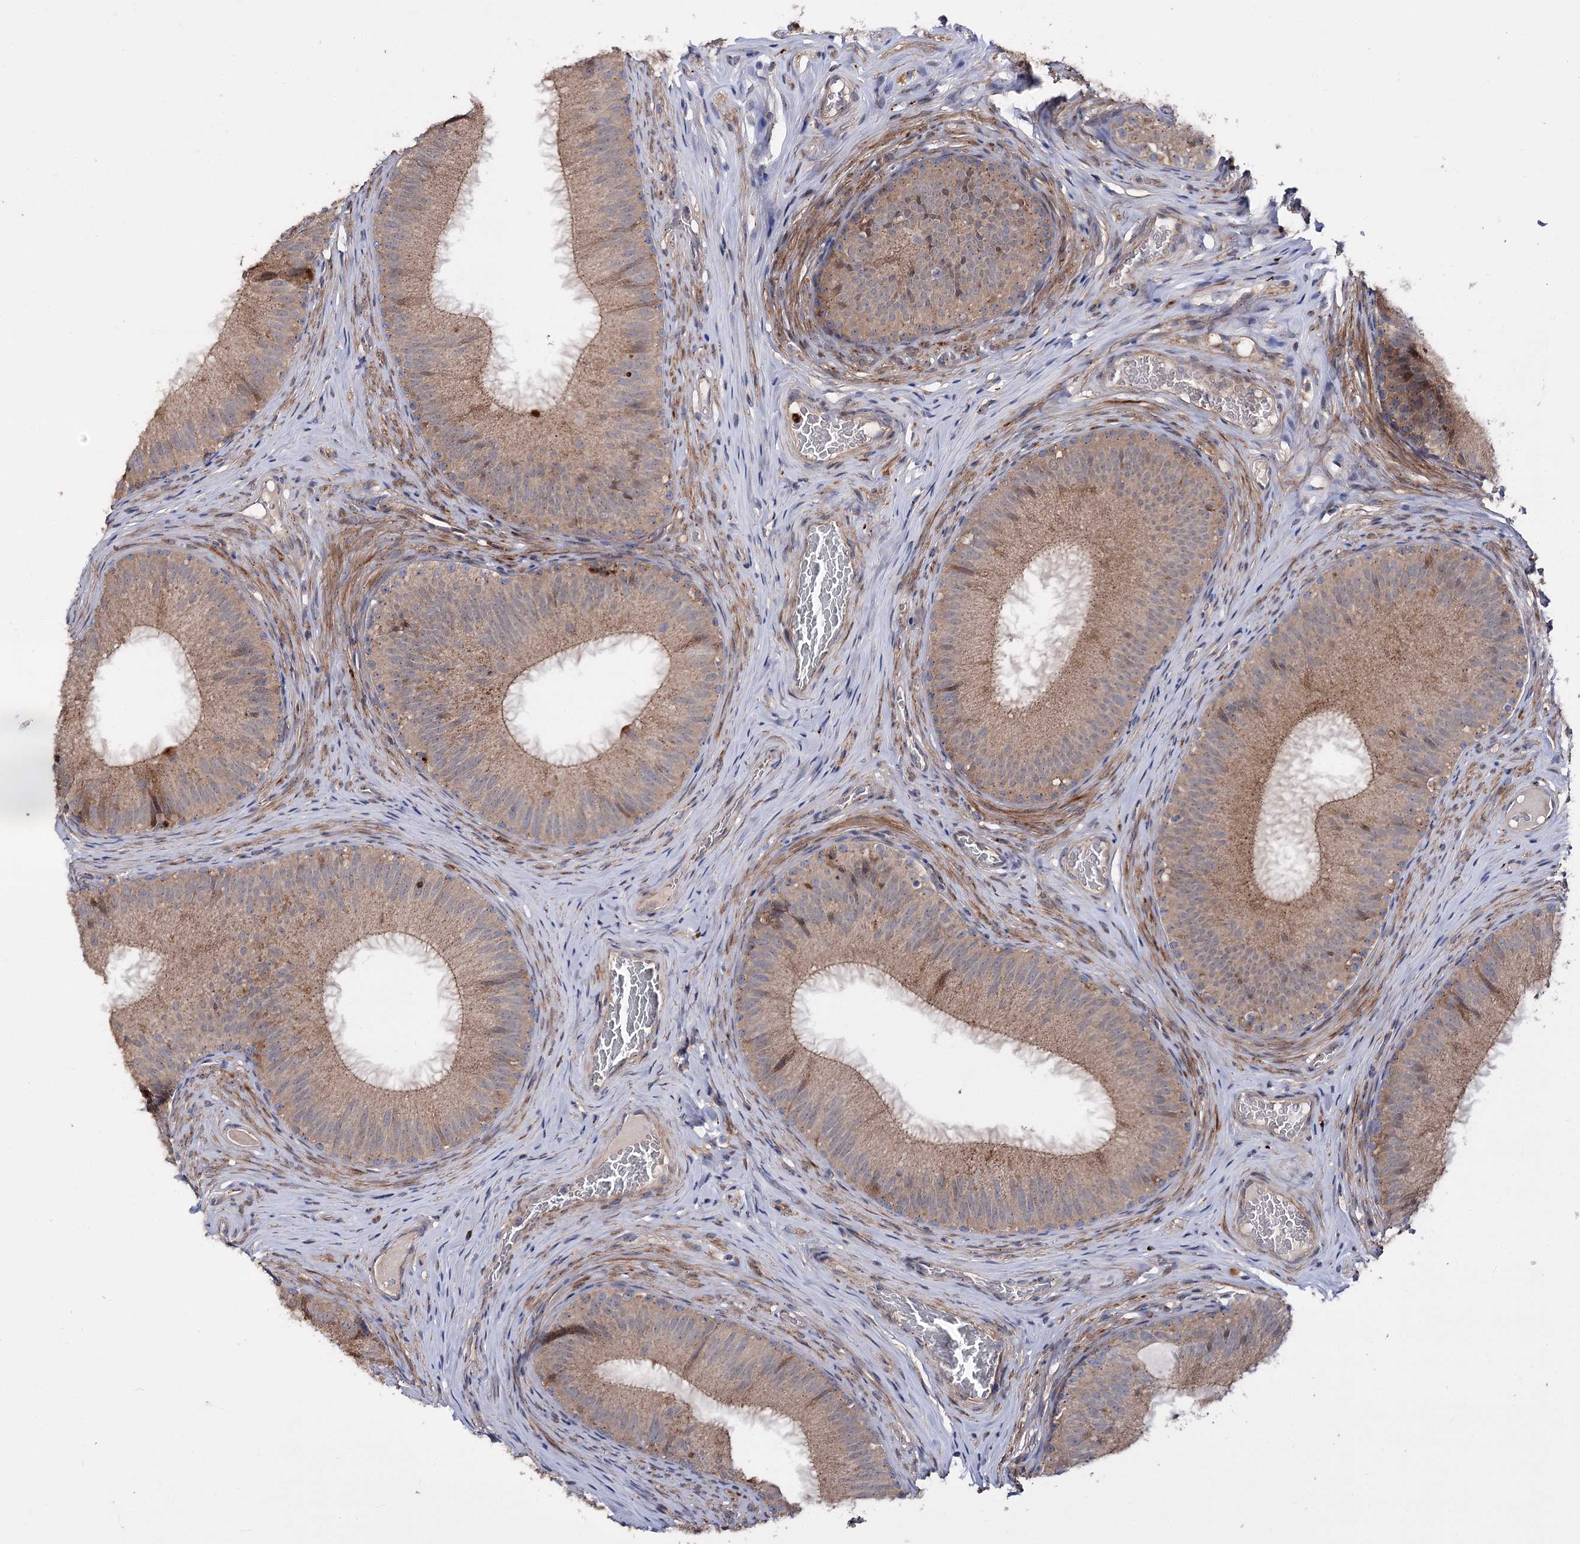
{"staining": {"intensity": "moderate", "quantity": "25%-75%", "location": "cytoplasmic/membranous"}, "tissue": "epididymis", "cell_type": "Glandular cells", "image_type": "normal", "snomed": [{"axis": "morphology", "description": "Normal tissue, NOS"}, {"axis": "topography", "description": "Epididymis"}], "caption": "Moderate cytoplasmic/membranous expression for a protein is seen in about 25%-75% of glandular cells of benign epididymis using immunohistochemistry (IHC).", "gene": "MINDY3", "patient": {"sex": "male", "age": 34}}